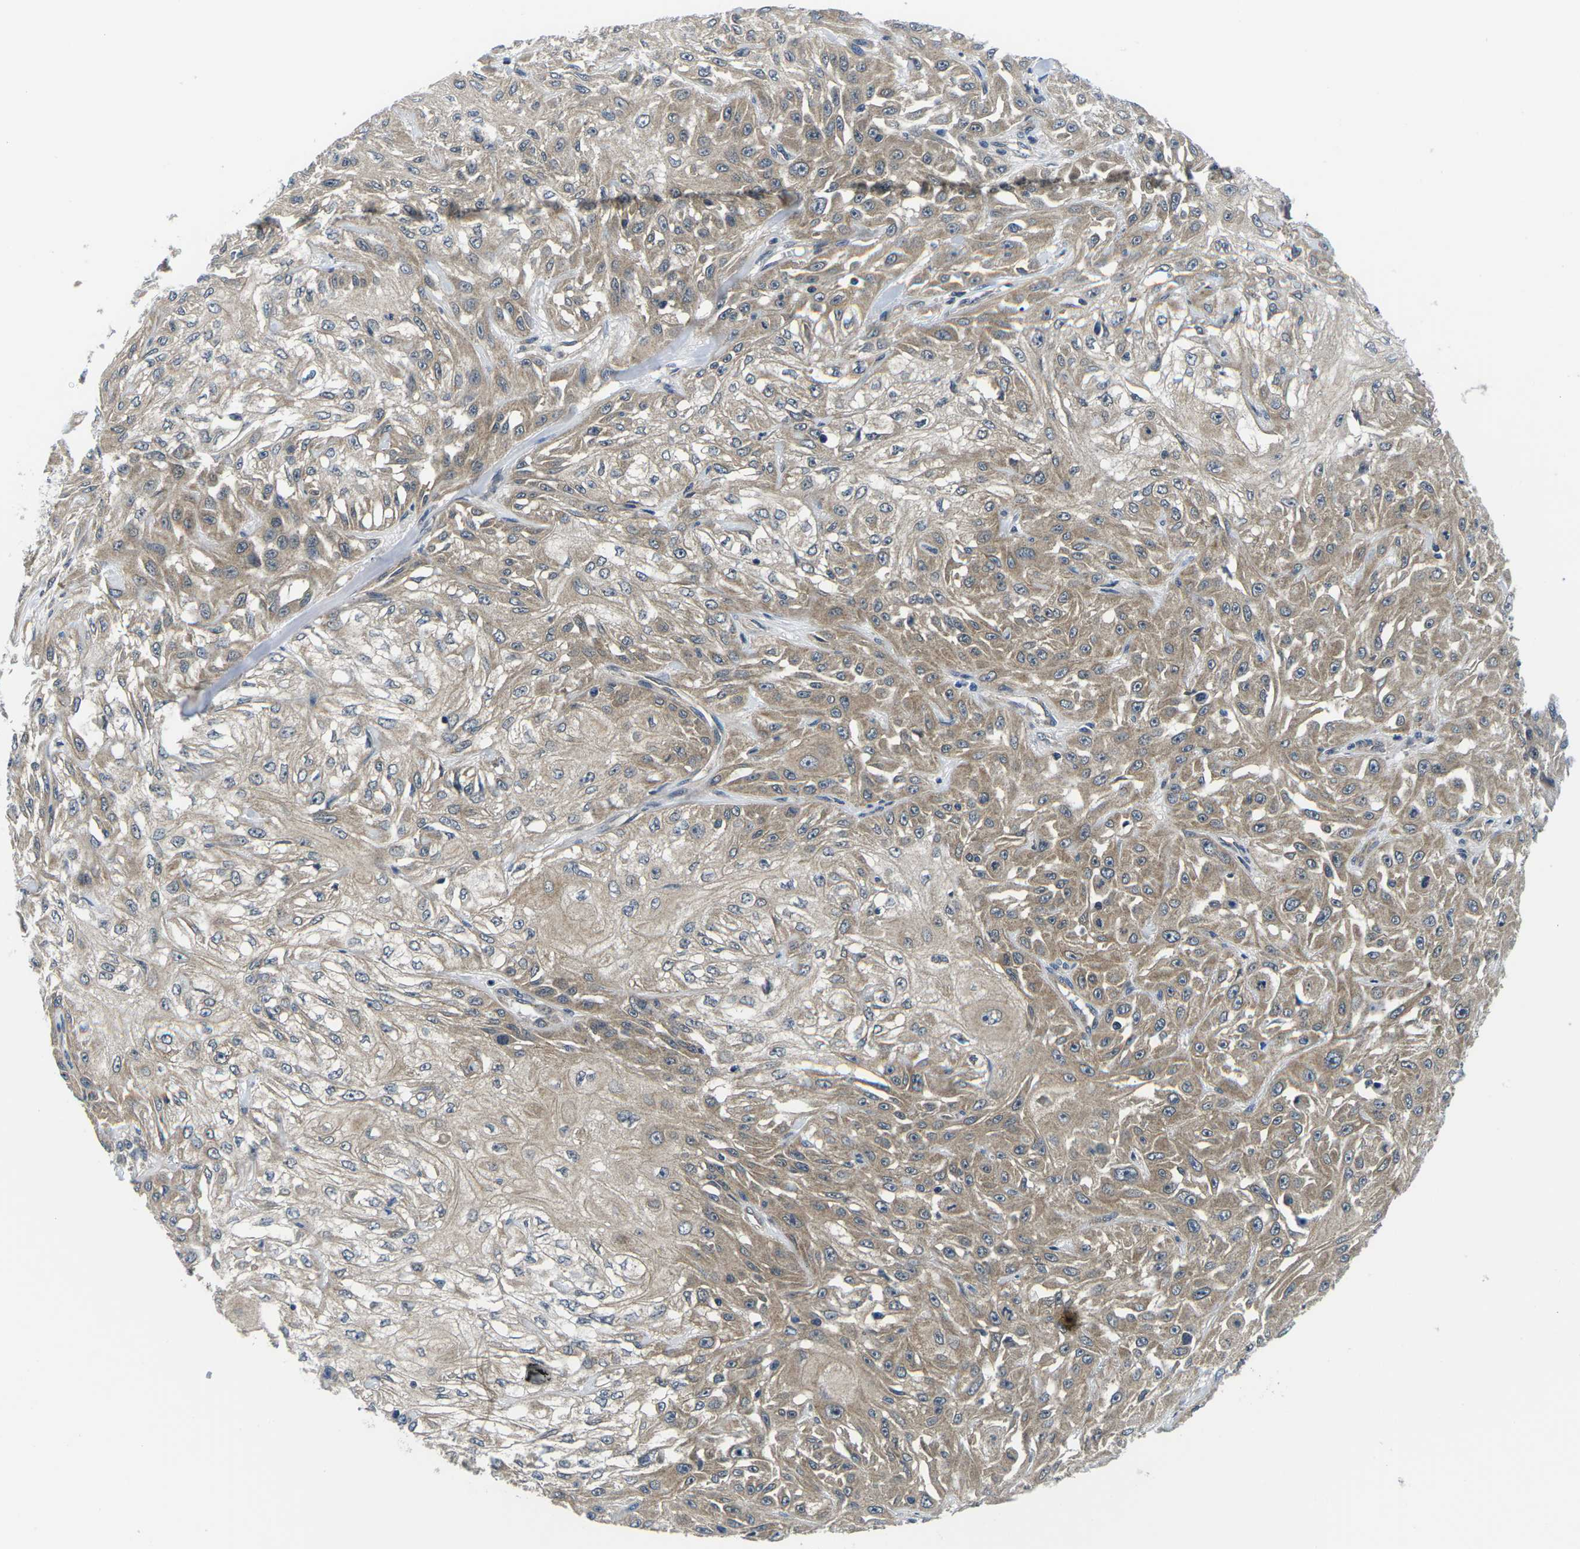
{"staining": {"intensity": "moderate", "quantity": ">75%", "location": "cytoplasmic/membranous"}, "tissue": "skin cancer", "cell_type": "Tumor cells", "image_type": "cancer", "snomed": [{"axis": "morphology", "description": "Squamous cell carcinoma, NOS"}, {"axis": "morphology", "description": "Squamous cell carcinoma, metastatic, NOS"}, {"axis": "topography", "description": "Skin"}, {"axis": "topography", "description": "Lymph node"}], "caption": "Skin cancer (squamous cell carcinoma) stained with a brown dye reveals moderate cytoplasmic/membranous positive expression in approximately >75% of tumor cells.", "gene": "GSK3B", "patient": {"sex": "male", "age": 75}}